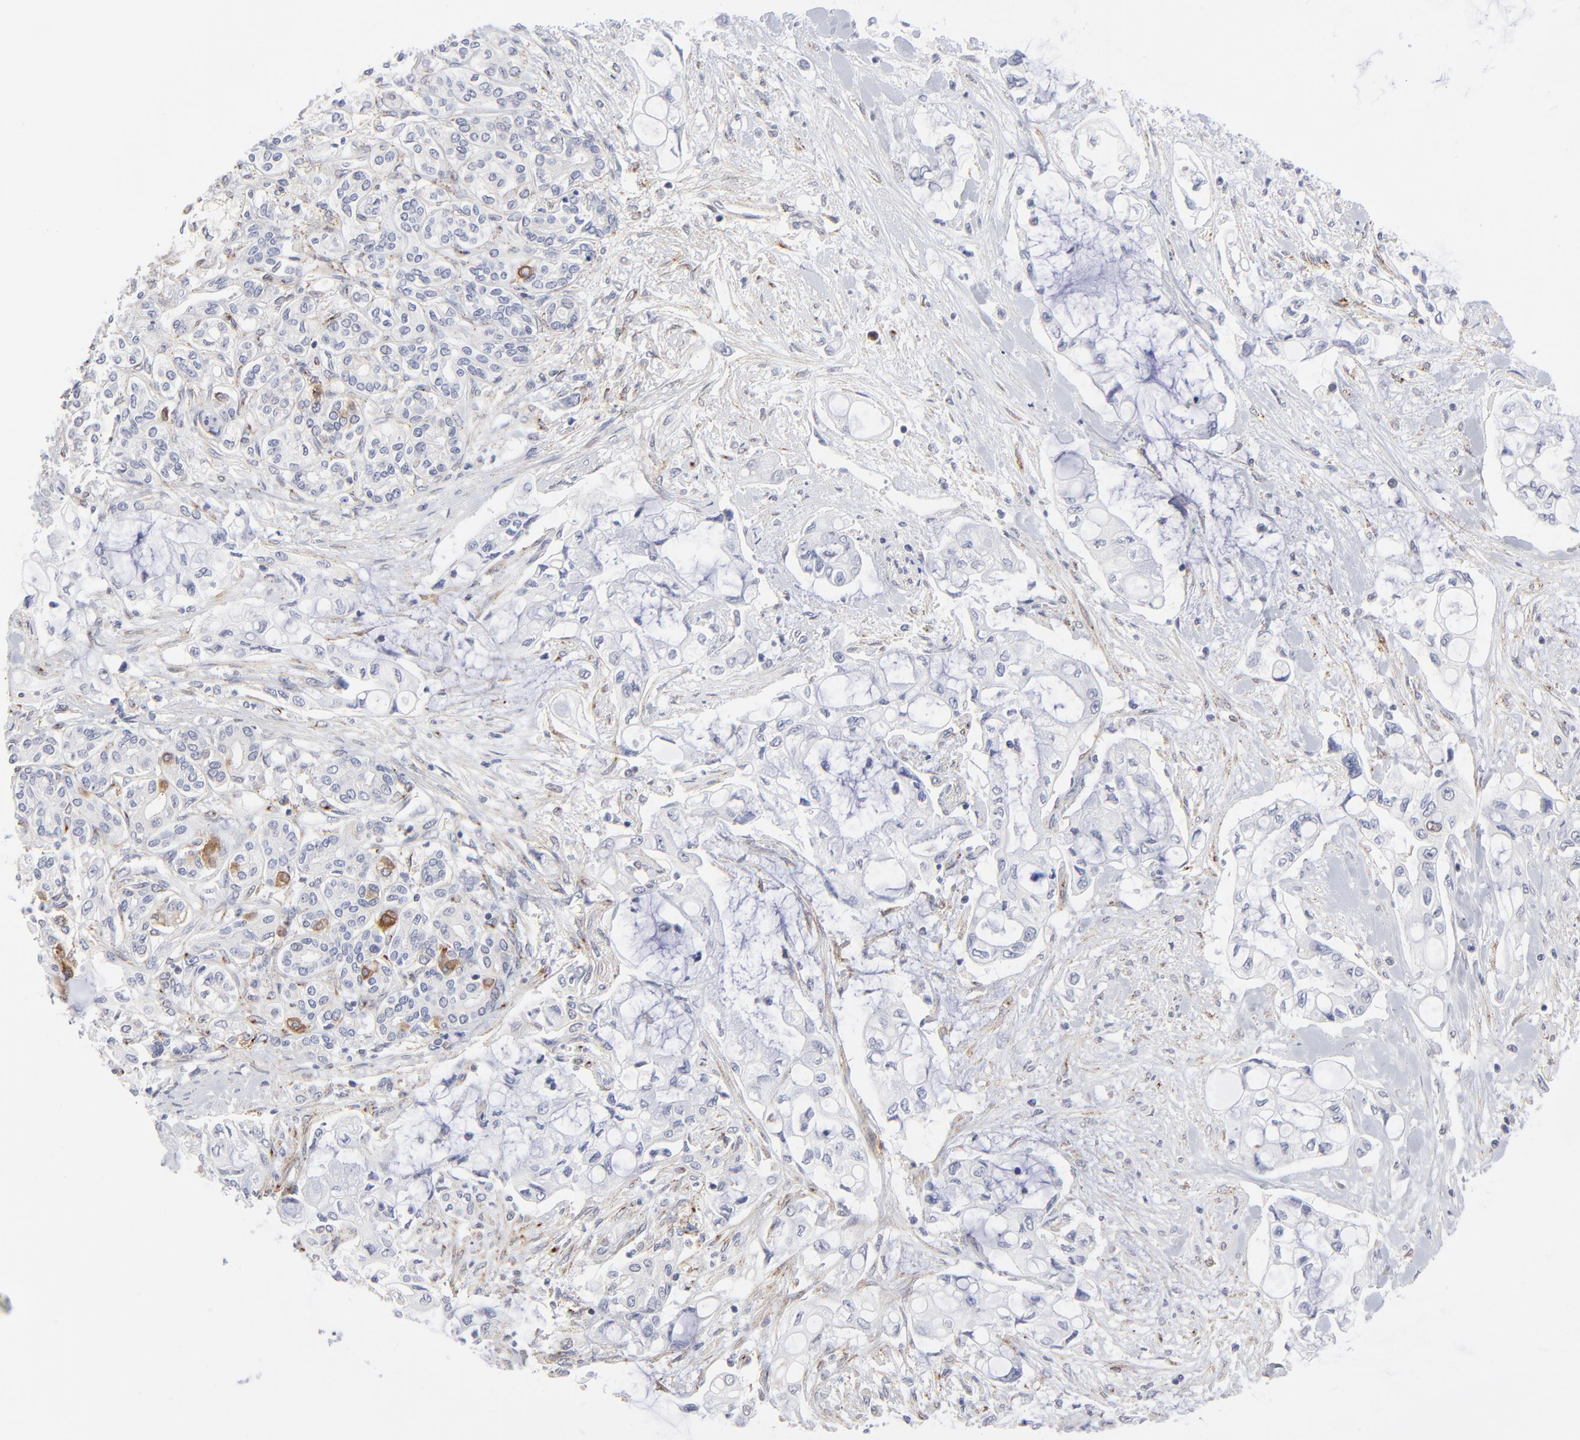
{"staining": {"intensity": "negative", "quantity": "none", "location": "none"}, "tissue": "pancreatic cancer", "cell_type": "Tumor cells", "image_type": "cancer", "snomed": [{"axis": "morphology", "description": "Adenocarcinoma, NOS"}, {"axis": "topography", "description": "Pancreas"}], "caption": "Immunohistochemical staining of pancreatic cancer (adenocarcinoma) displays no significant positivity in tumor cells. (Brightfield microscopy of DAB immunohistochemistry (IHC) at high magnification).", "gene": "AURKA", "patient": {"sex": "female", "age": 70}}